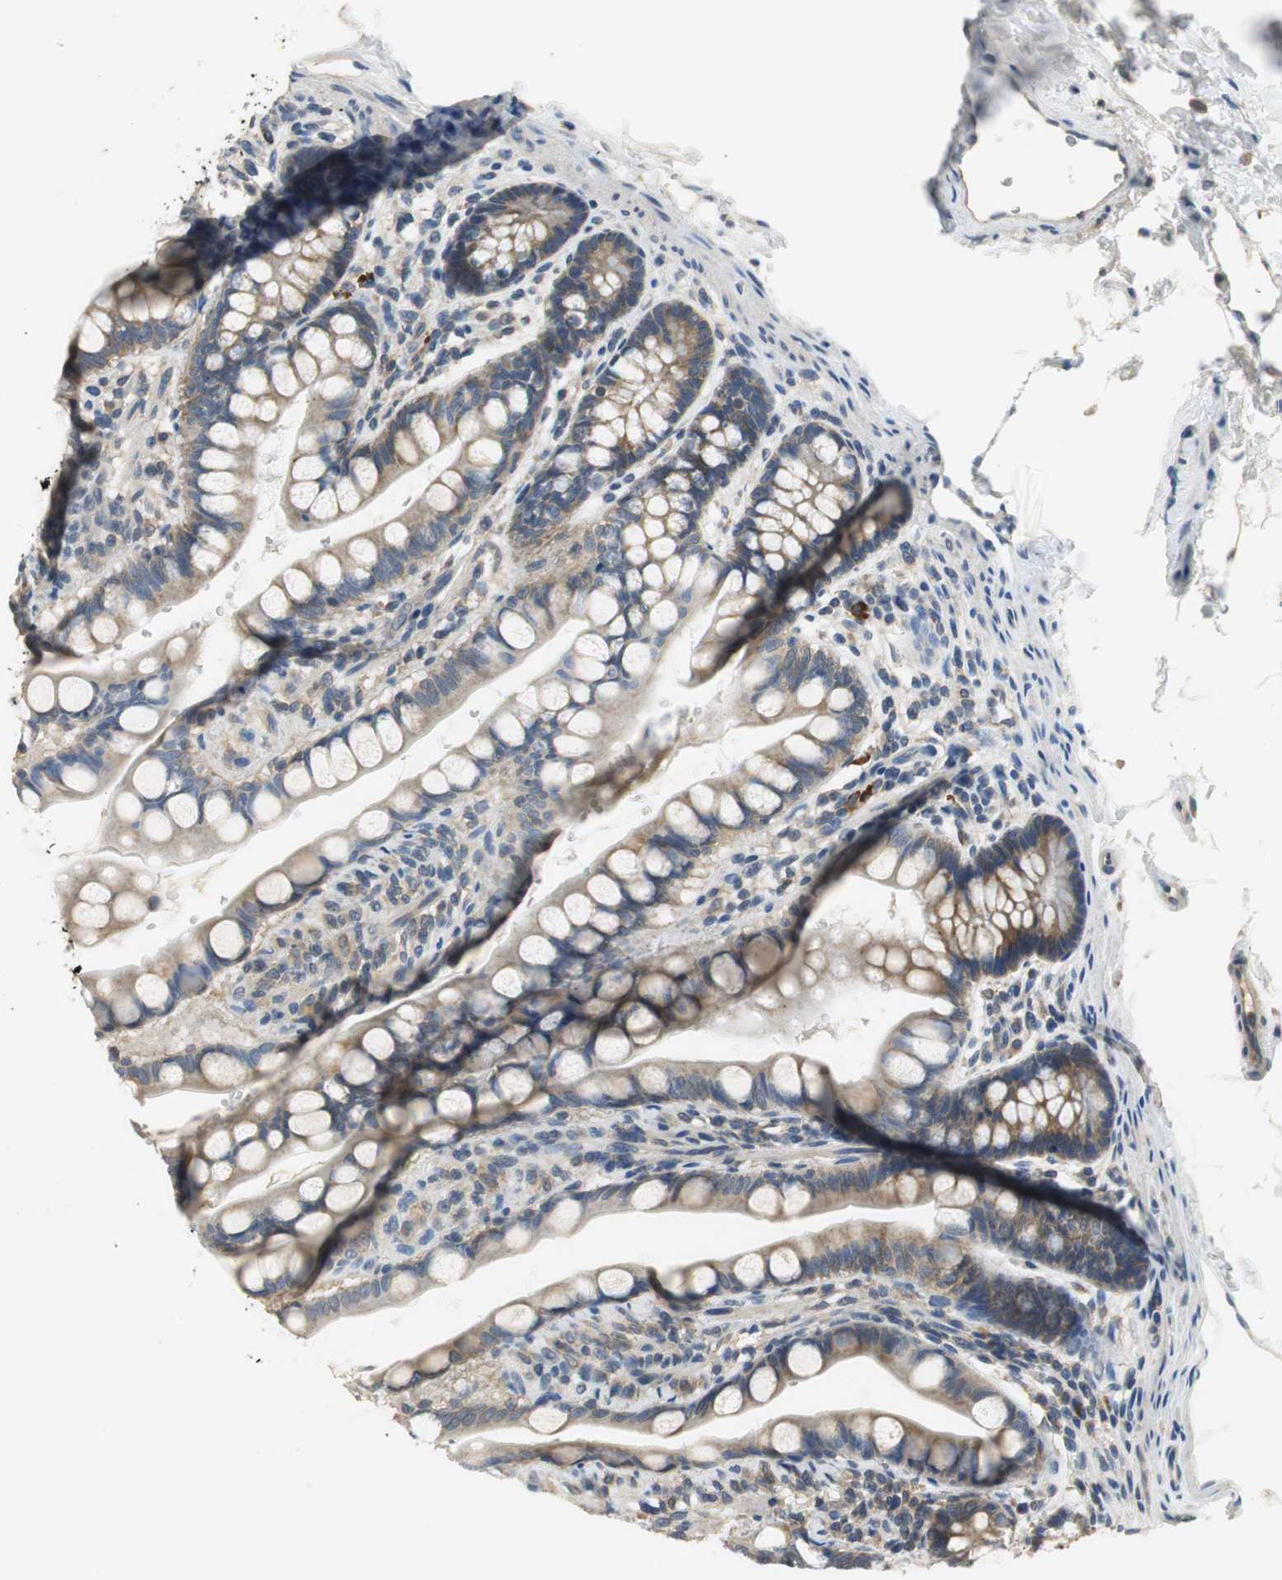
{"staining": {"intensity": "moderate", "quantity": ">75%", "location": "cytoplasmic/membranous"}, "tissue": "small intestine", "cell_type": "Glandular cells", "image_type": "normal", "snomed": [{"axis": "morphology", "description": "Normal tissue, NOS"}, {"axis": "topography", "description": "Small intestine"}], "caption": "Moderate cytoplasmic/membranous protein staining is identified in approximately >75% of glandular cells in small intestine.", "gene": "MTIF2", "patient": {"sex": "female", "age": 58}}